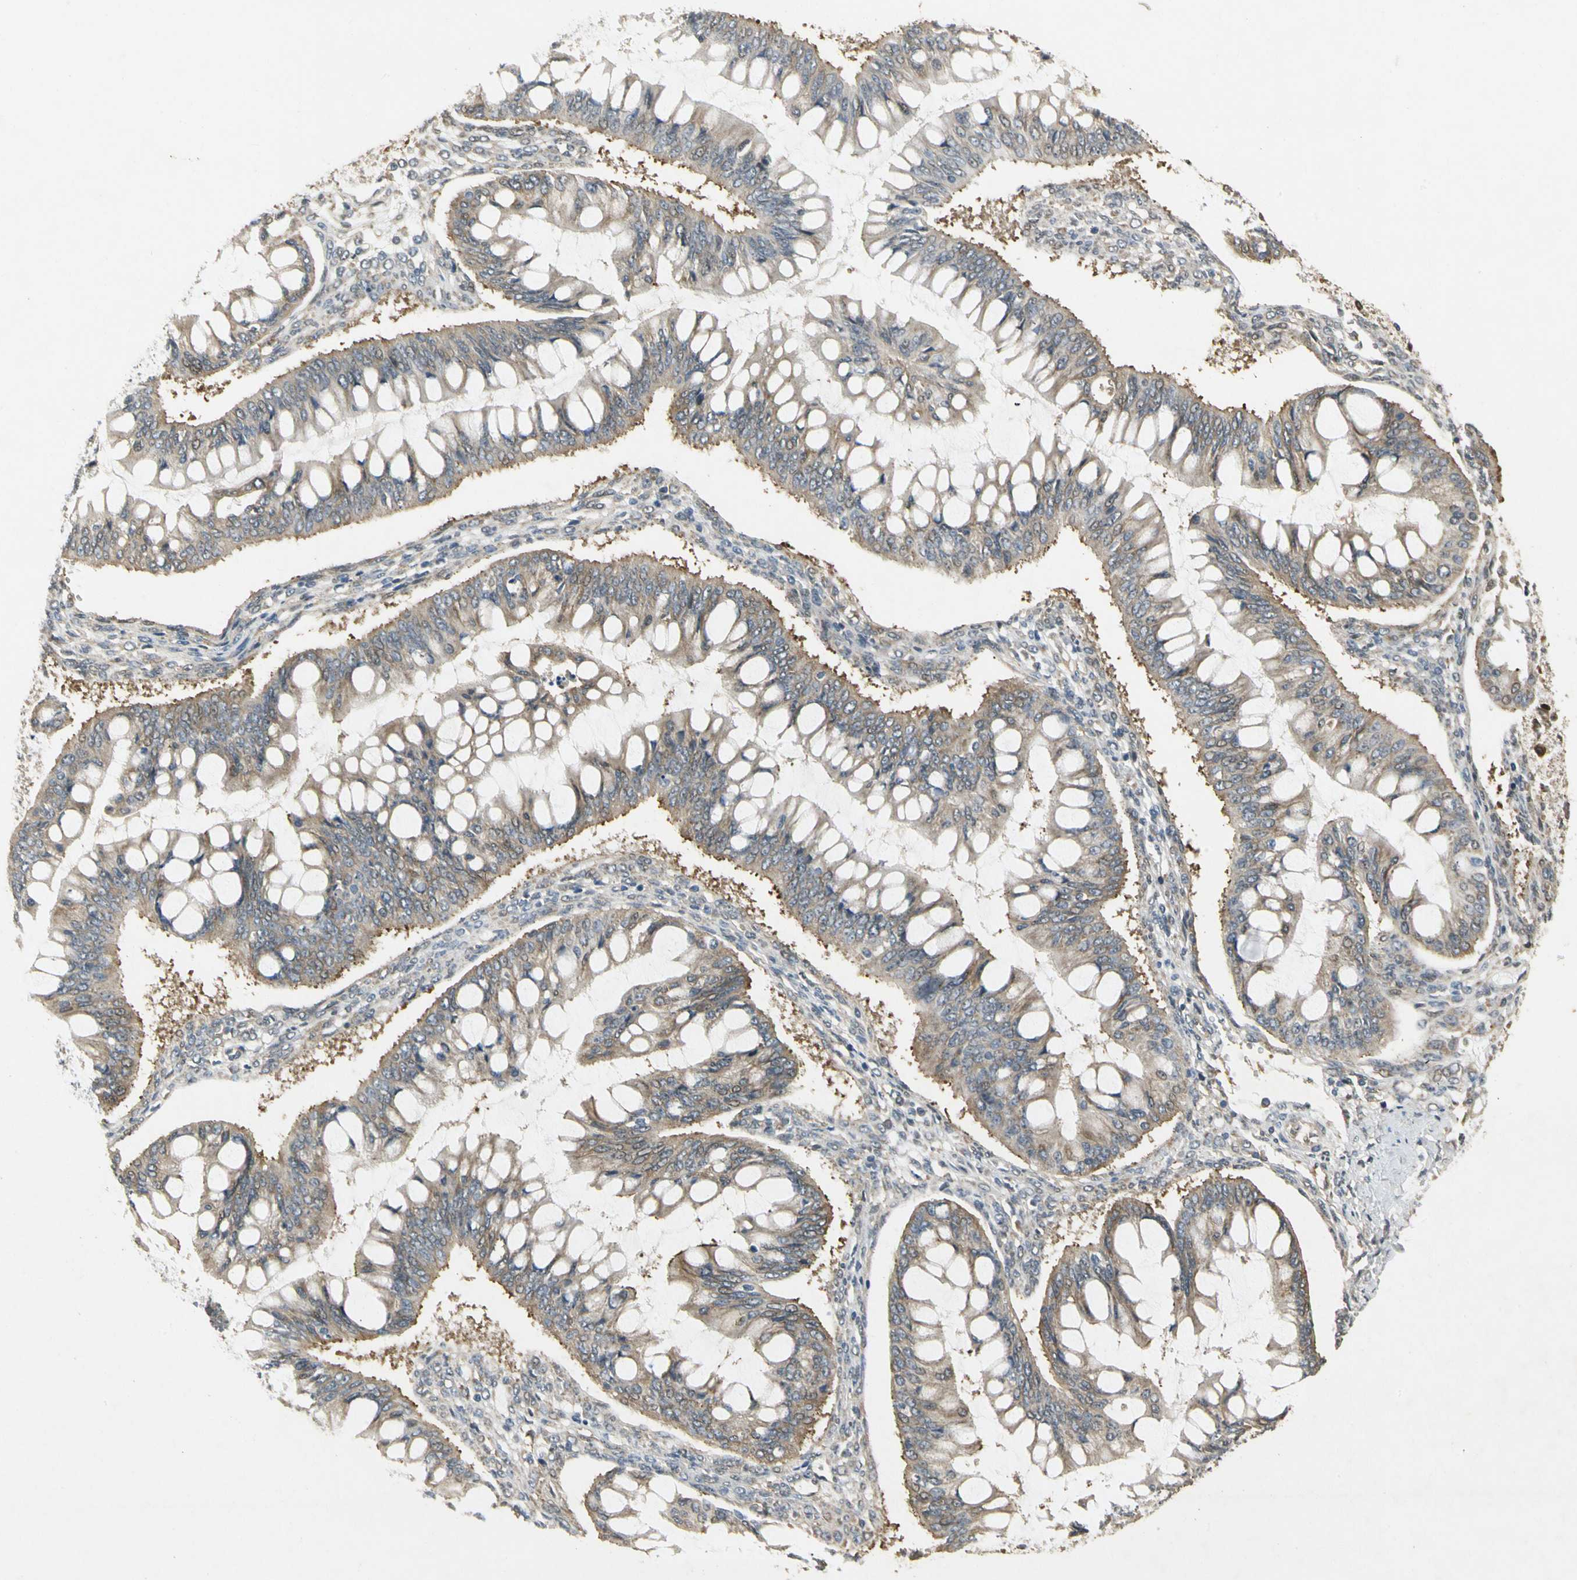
{"staining": {"intensity": "weak", "quantity": ">75%", "location": "cytoplasmic/membranous"}, "tissue": "ovarian cancer", "cell_type": "Tumor cells", "image_type": "cancer", "snomed": [{"axis": "morphology", "description": "Cystadenocarcinoma, mucinous, NOS"}, {"axis": "topography", "description": "Ovary"}], "caption": "Immunohistochemistry micrograph of ovarian cancer (mucinous cystadenocarcinoma) stained for a protein (brown), which shows low levels of weak cytoplasmic/membranous staining in approximately >75% of tumor cells.", "gene": "EIF1AX", "patient": {"sex": "female", "age": 73}}